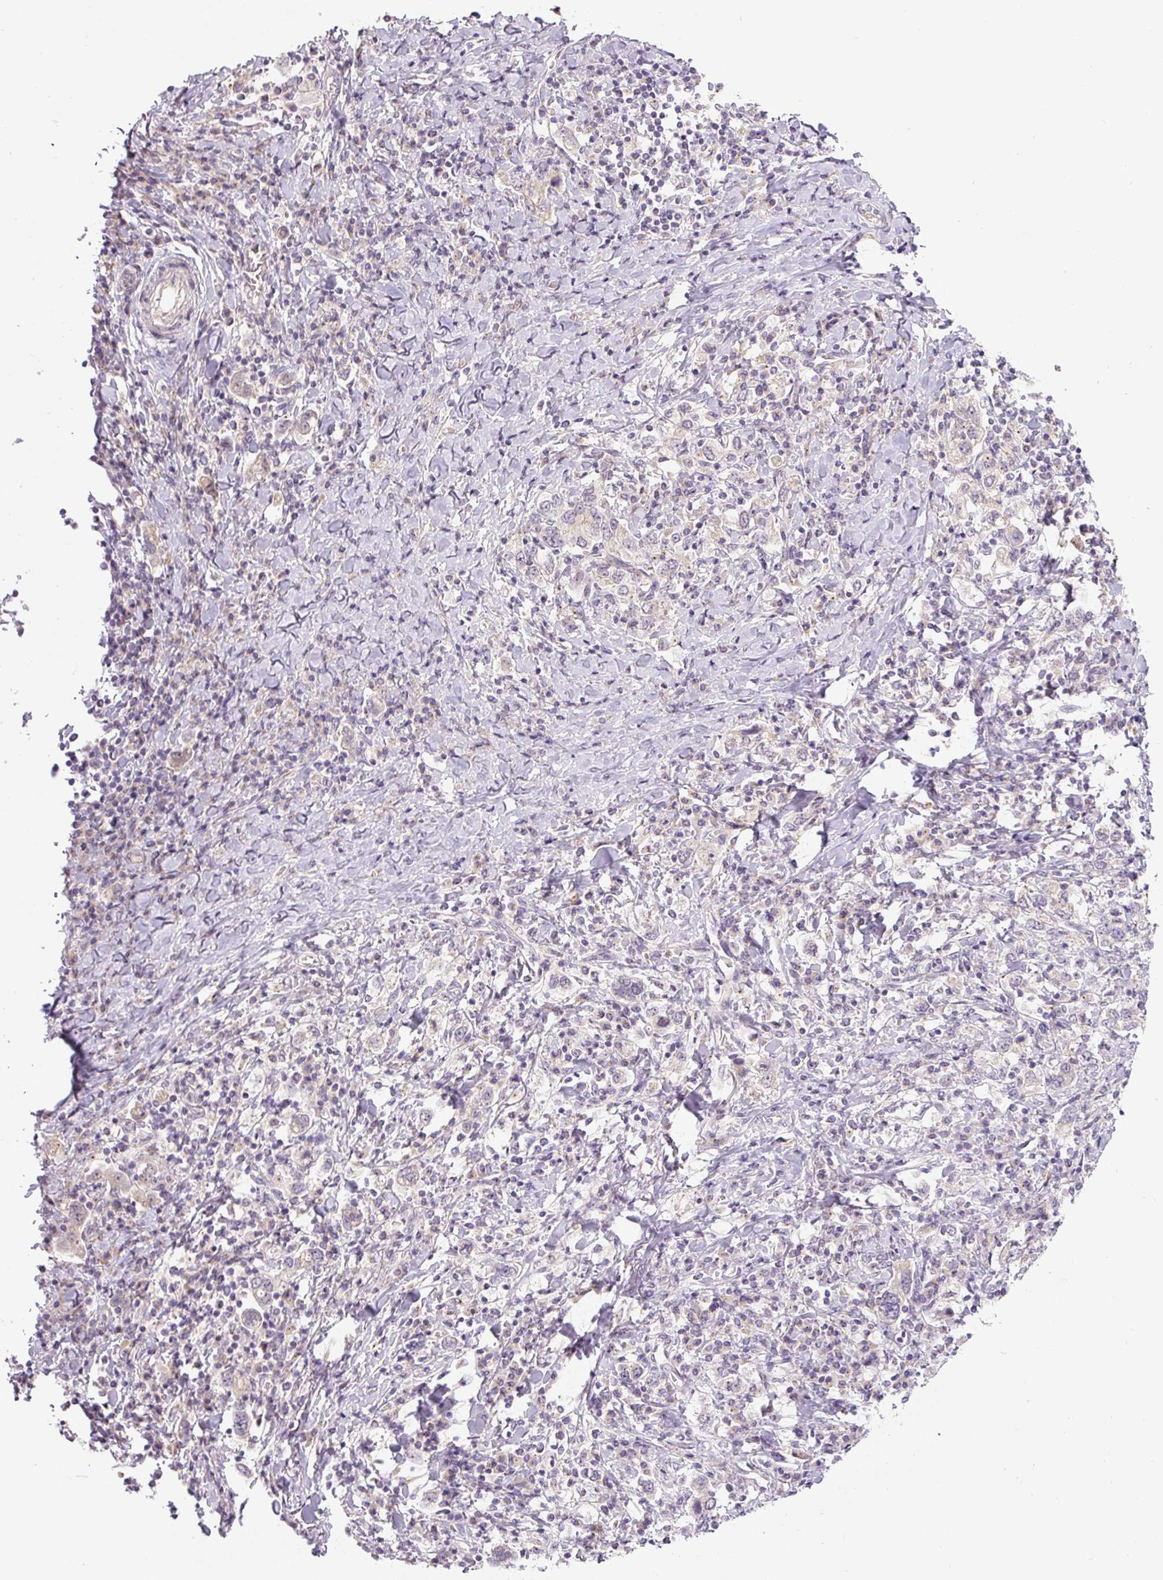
{"staining": {"intensity": "negative", "quantity": "none", "location": "none"}, "tissue": "stomach cancer", "cell_type": "Tumor cells", "image_type": "cancer", "snomed": [{"axis": "morphology", "description": "Adenocarcinoma, NOS"}, {"axis": "topography", "description": "Stomach, upper"}, {"axis": "topography", "description": "Stomach"}], "caption": "IHC image of neoplastic tissue: human stomach cancer stained with DAB (3,3'-diaminobenzidine) shows no significant protein staining in tumor cells.", "gene": "PCM1", "patient": {"sex": "male", "age": 62}}